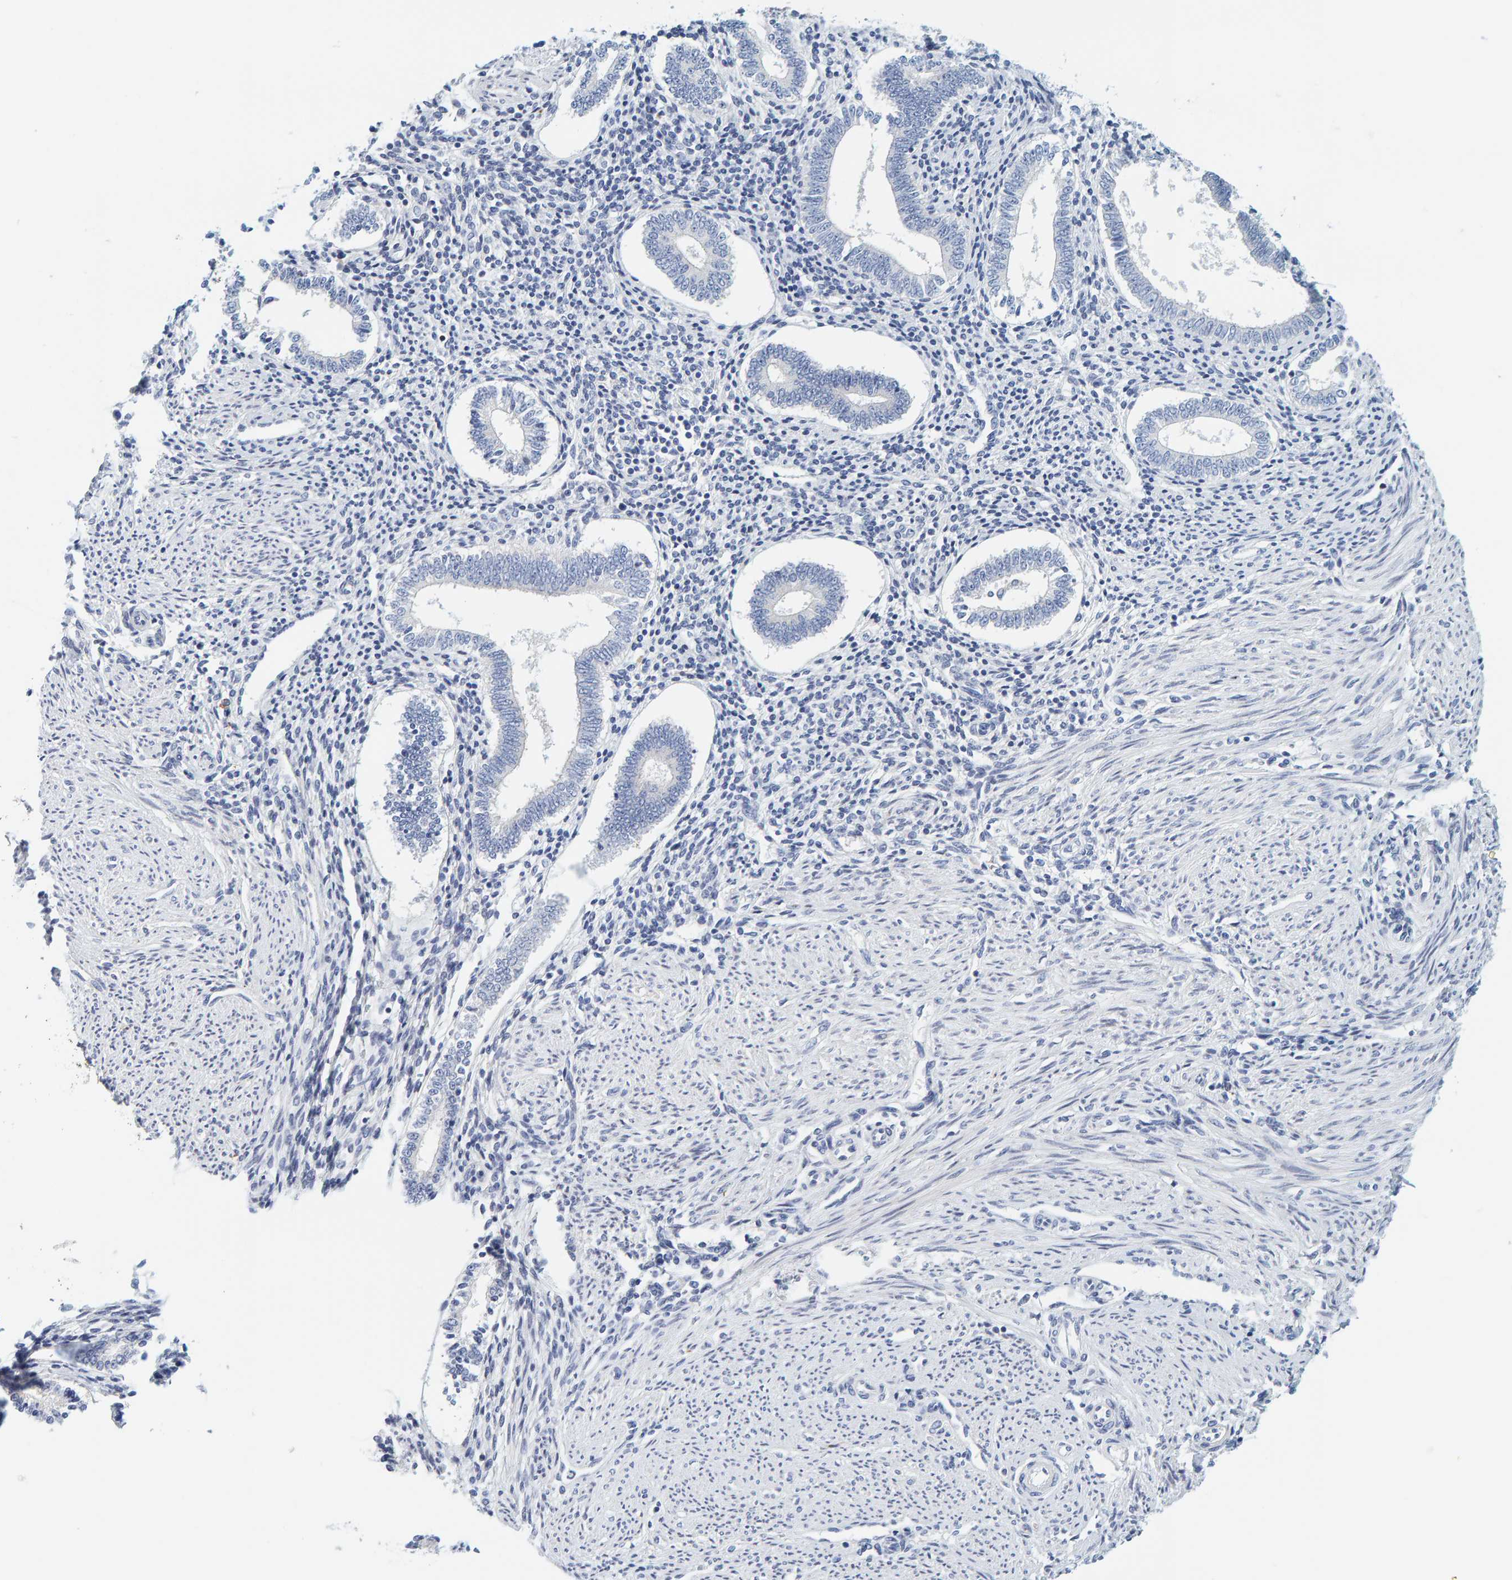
{"staining": {"intensity": "negative", "quantity": "none", "location": "none"}, "tissue": "endometrium", "cell_type": "Cells in endometrial stroma", "image_type": "normal", "snomed": [{"axis": "morphology", "description": "Normal tissue, NOS"}, {"axis": "topography", "description": "Endometrium"}], "caption": "Cells in endometrial stroma are negative for protein expression in normal human endometrium. The staining was performed using DAB to visualize the protein expression in brown, while the nuclei were stained in blue with hematoxylin (Magnification: 20x).", "gene": "MOG", "patient": {"sex": "female", "age": 42}}